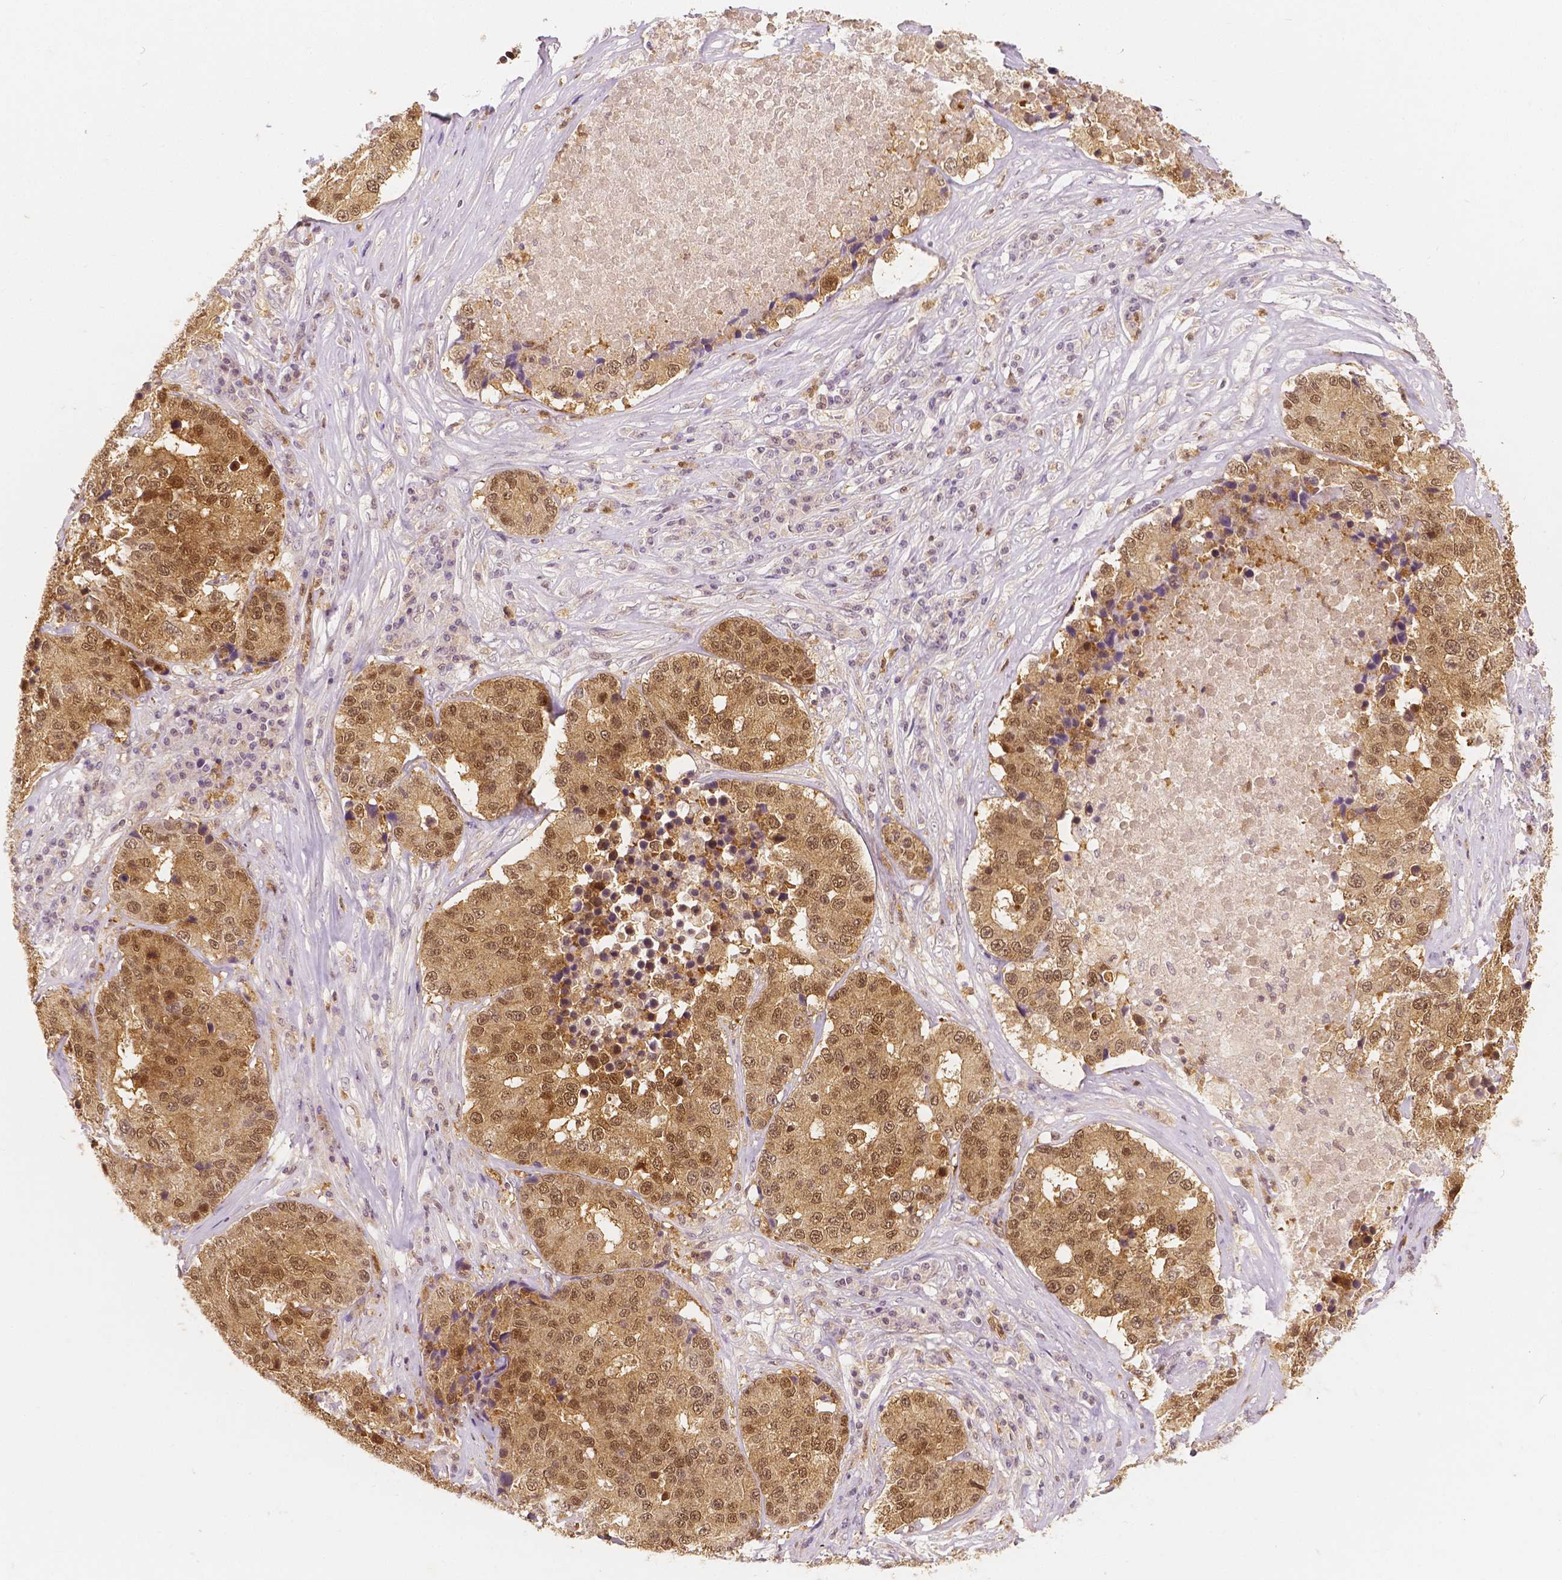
{"staining": {"intensity": "moderate", "quantity": ">75%", "location": "cytoplasmic/membranous,nuclear"}, "tissue": "stomach cancer", "cell_type": "Tumor cells", "image_type": "cancer", "snomed": [{"axis": "morphology", "description": "Adenocarcinoma, NOS"}, {"axis": "topography", "description": "Stomach"}], "caption": "Protein analysis of stomach cancer (adenocarcinoma) tissue exhibits moderate cytoplasmic/membranous and nuclear expression in about >75% of tumor cells.", "gene": "NAPRT", "patient": {"sex": "male", "age": 71}}